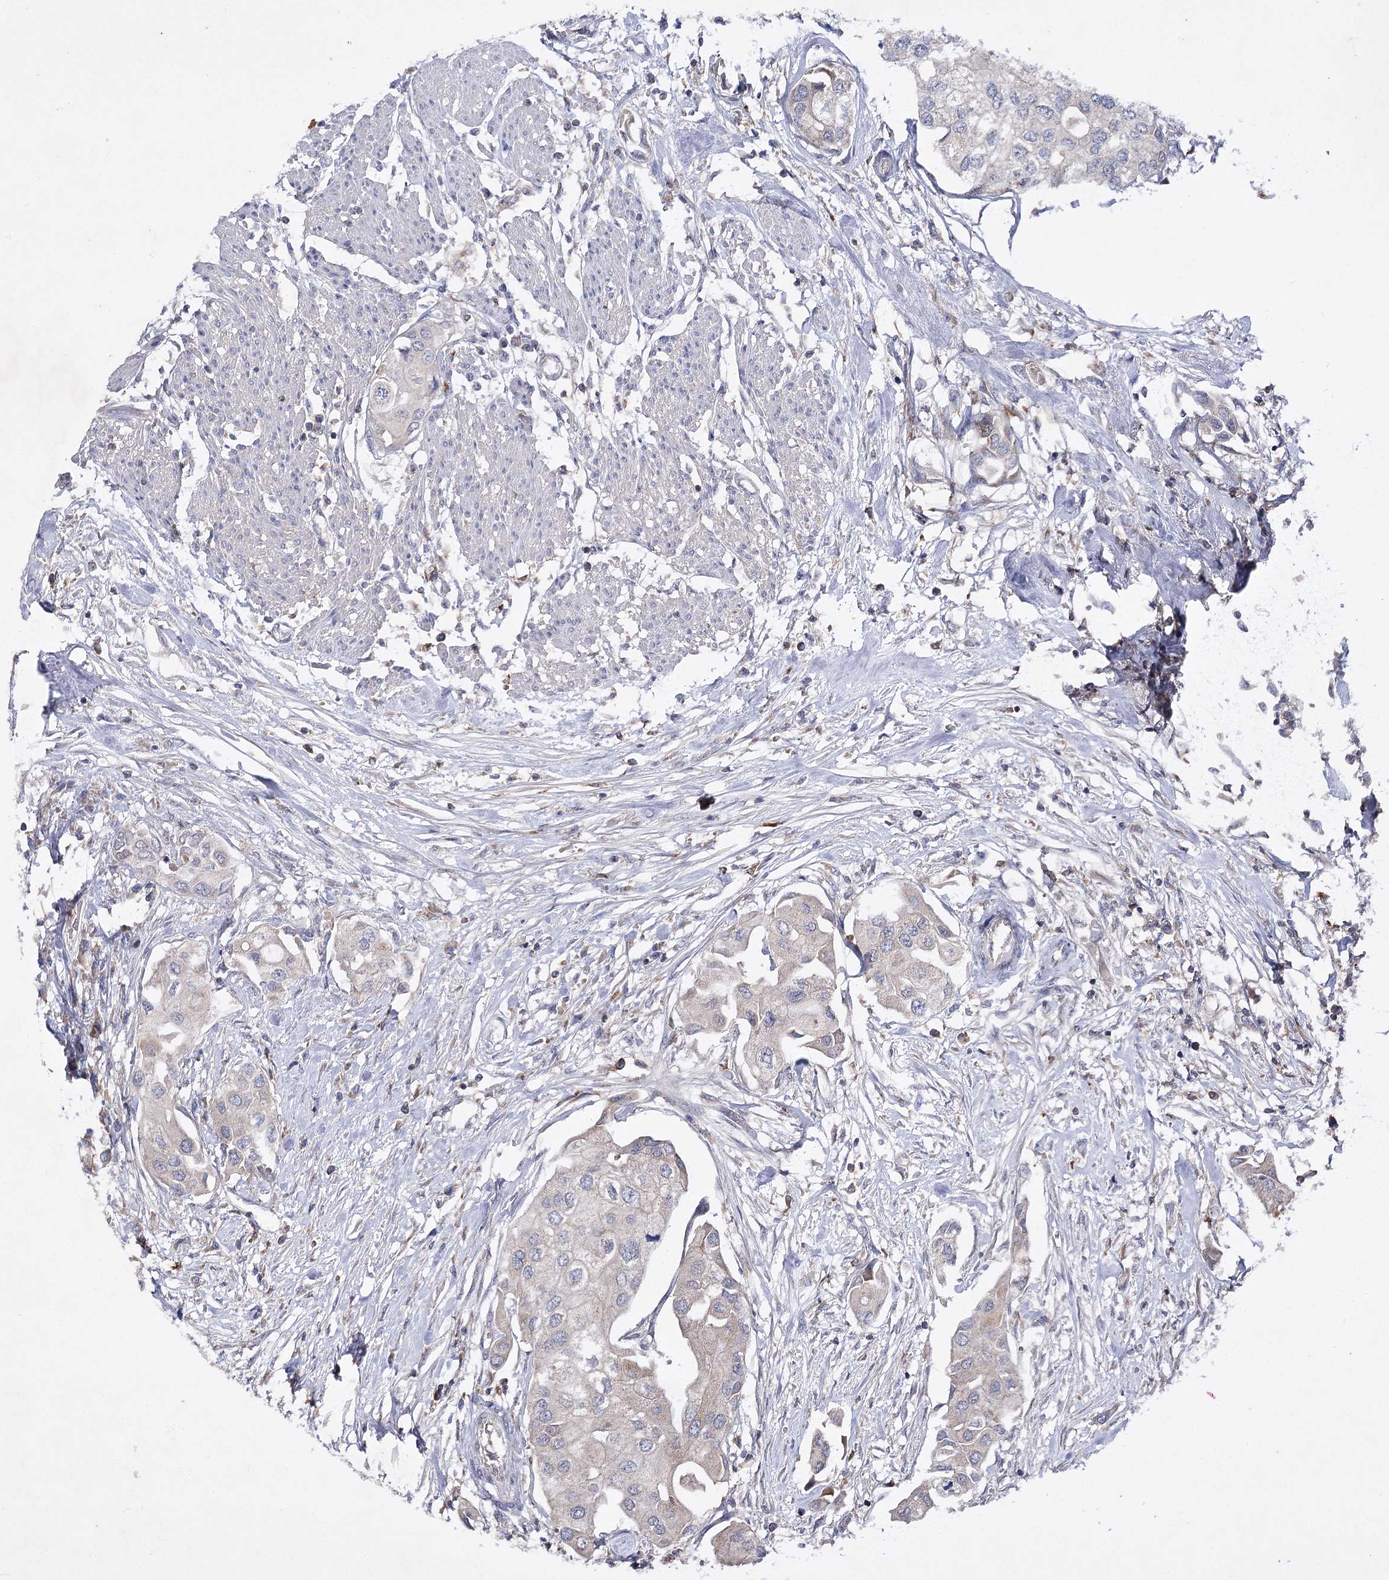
{"staining": {"intensity": "negative", "quantity": "none", "location": "none"}, "tissue": "urothelial cancer", "cell_type": "Tumor cells", "image_type": "cancer", "snomed": [{"axis": "morphology", "description": "Urothelial carcinoma, High grade"}, {"axis": "topography", "description": "Urinary bladder"}], "caption": "IHC image of neoplastic tissue: human high-grade urothelial carcinoma stained with DAB (3,3'-diaminobenzidine) shows no significant protein positivity in tumor cells. Nuclei are stained in blue.", "gene": "BCR", "patient": {"sex": "male", "age": 64}}